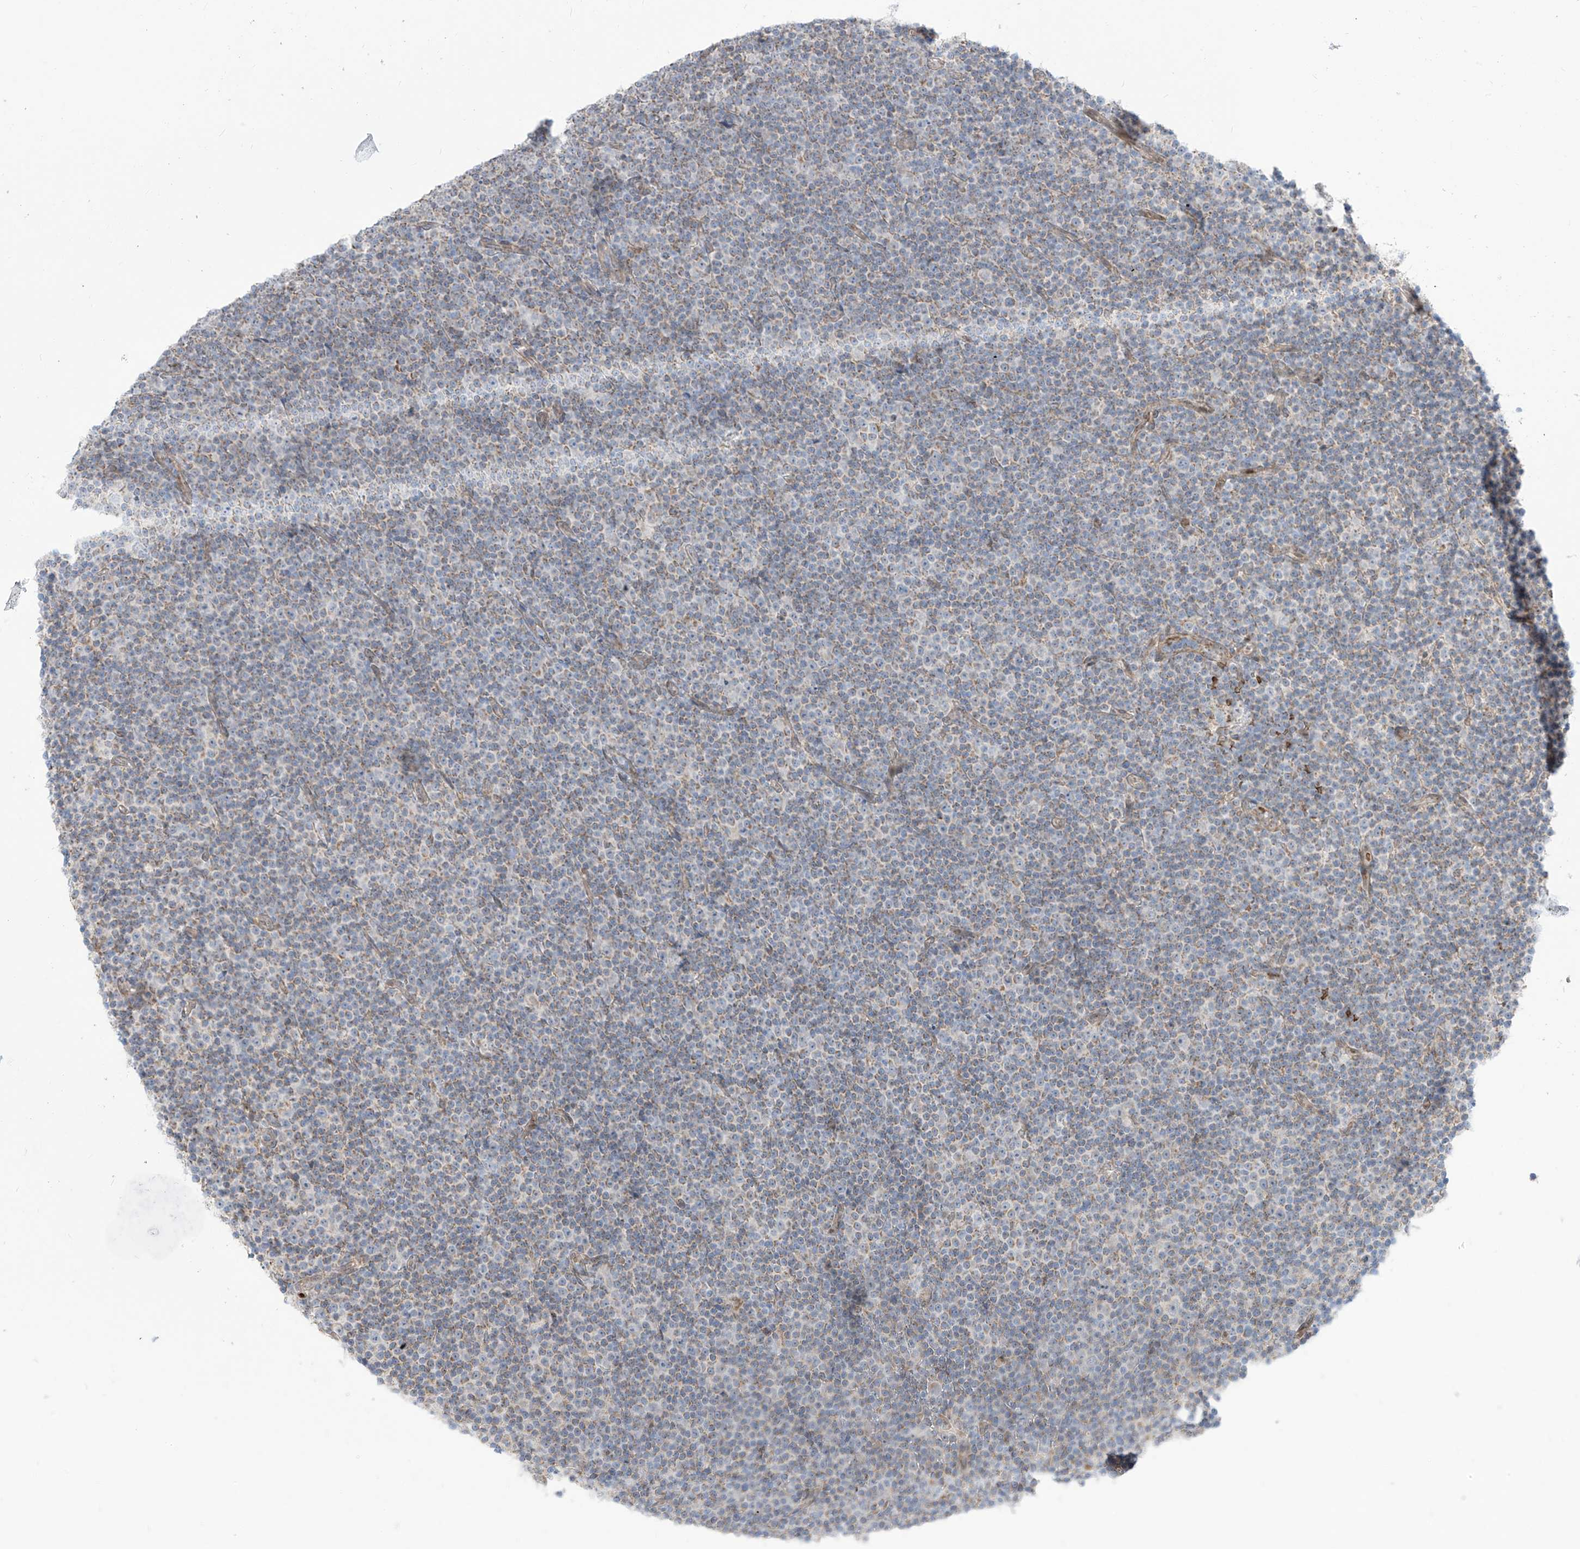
{"staining": {"intensity": "weak", "quantity": "<25%", "location": "cytoplasmic/membranous"}, "tissue": "lymphoma", "cell_type": "Tumor cells", "image_type": "cancer", "snomed": [{"axis": "morphology", "description": "Malignant lymphoma, non-Hodgkin's type, Low grade"}, {"axis": "topography", "description": "Lymph node"}], "caption": "The photomicrograph shows no significant expression in tumor cells of low-grade malignant lymphoma, non-Hodgkin's type. The staining was performed using DAB to visualize the protein expression in brown, while the nuclei were stained in blue with hematoxylin (Magnification: 20x).", "gene": "ARHGEF40", "patient": {"sex": "female", "age": 67}}